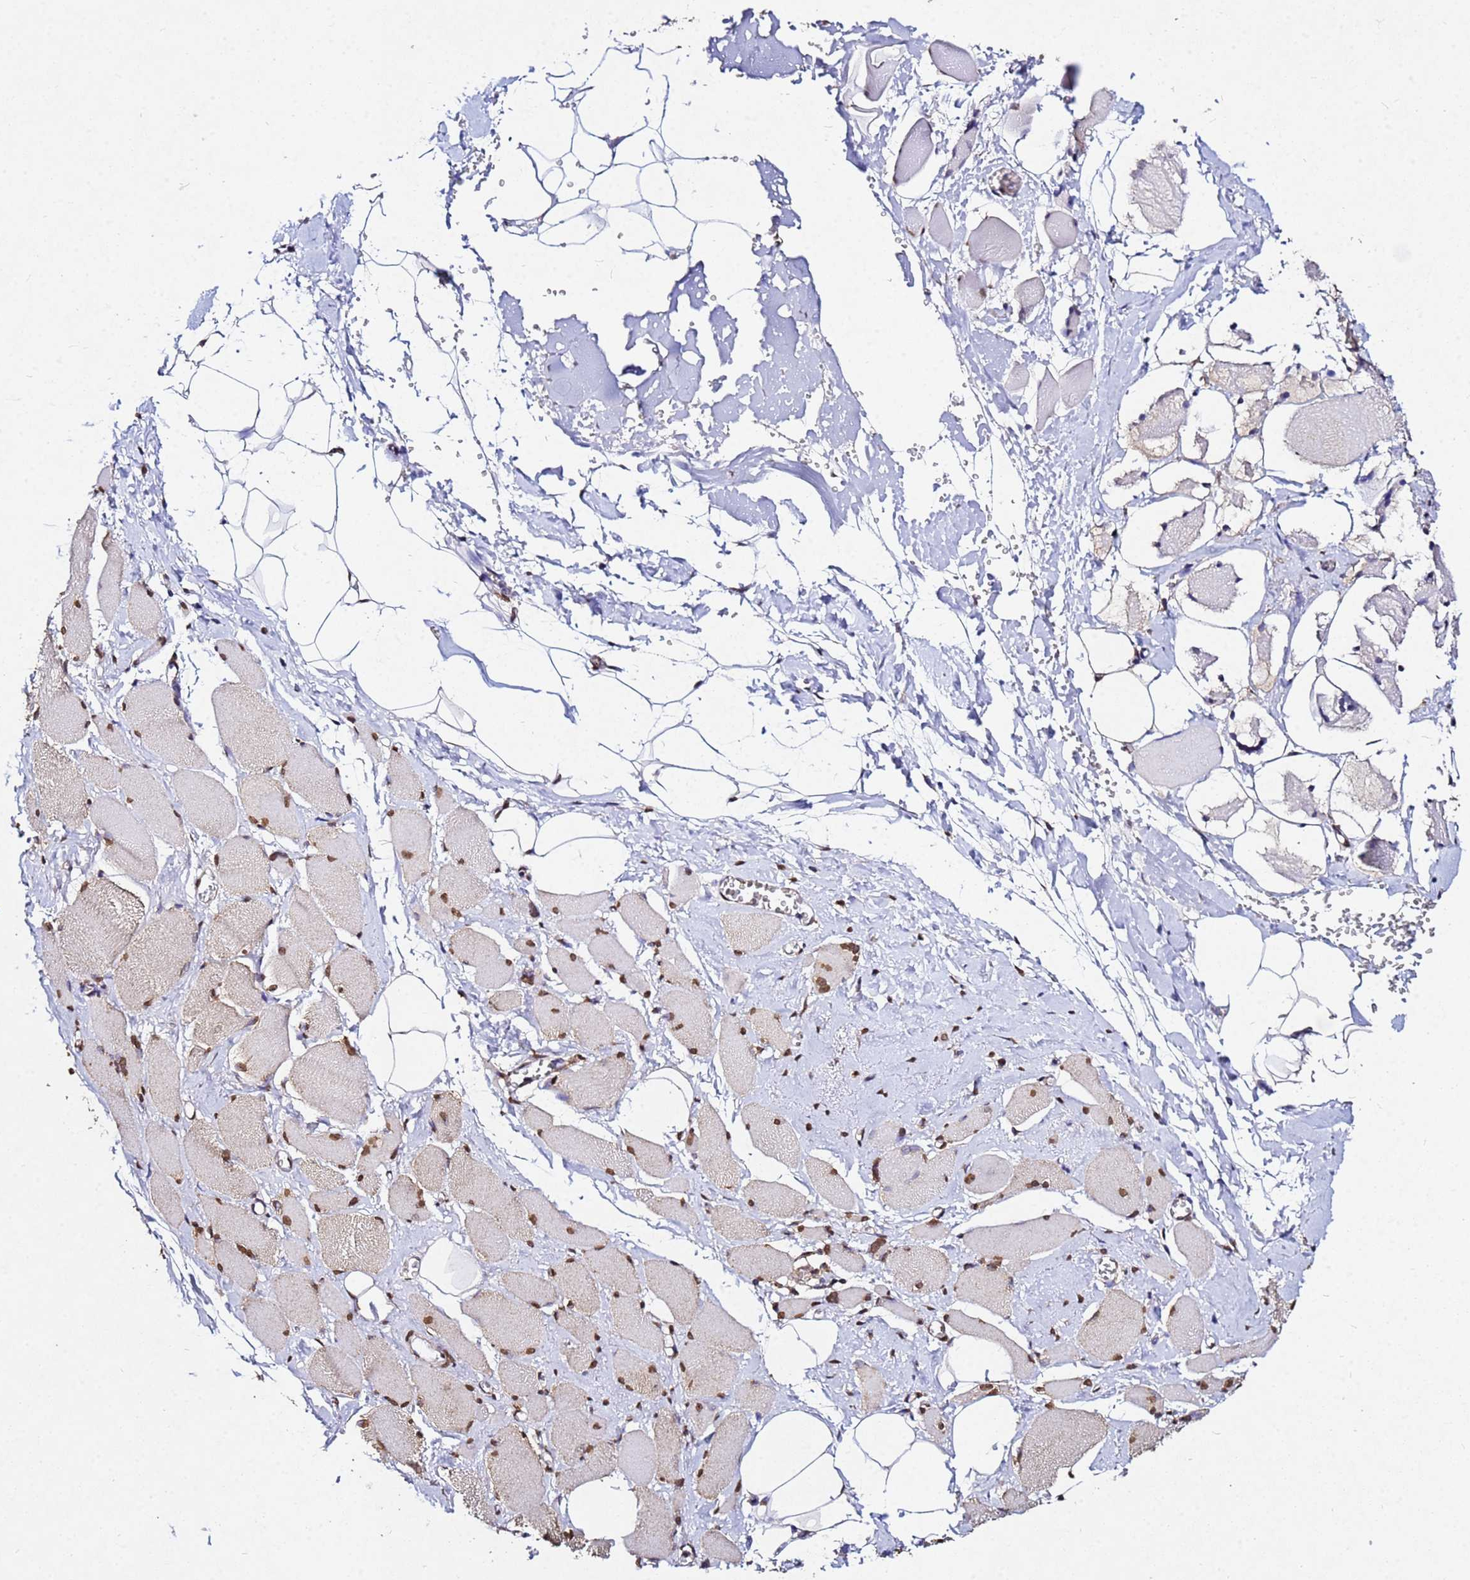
{"staining": {"intensity": "moderate", "quantity": ">75%", "location": "nuclear"}, "tissue": "skeletal muscle", "cell_type": "Myocytes", "image_type": "normal", "snomed": [{"axis": "morphology", "description": "Normal tissue, NOS"}, {"axis": "morphology", "description": "Basal cell carcinoma"}, {"axis": "topography", "description": "Skeletal muscle"}], "caption": "Immunohistochemistry (IHC) histopathology image of unremarkable skeletal muscle stained for a protein (brown), which exhibits medium levels of moderate nuclear positivity in approximately >75% of myocytes.", "gene": "MYOCD", "patient": {"sex": "female", "age": 64}}